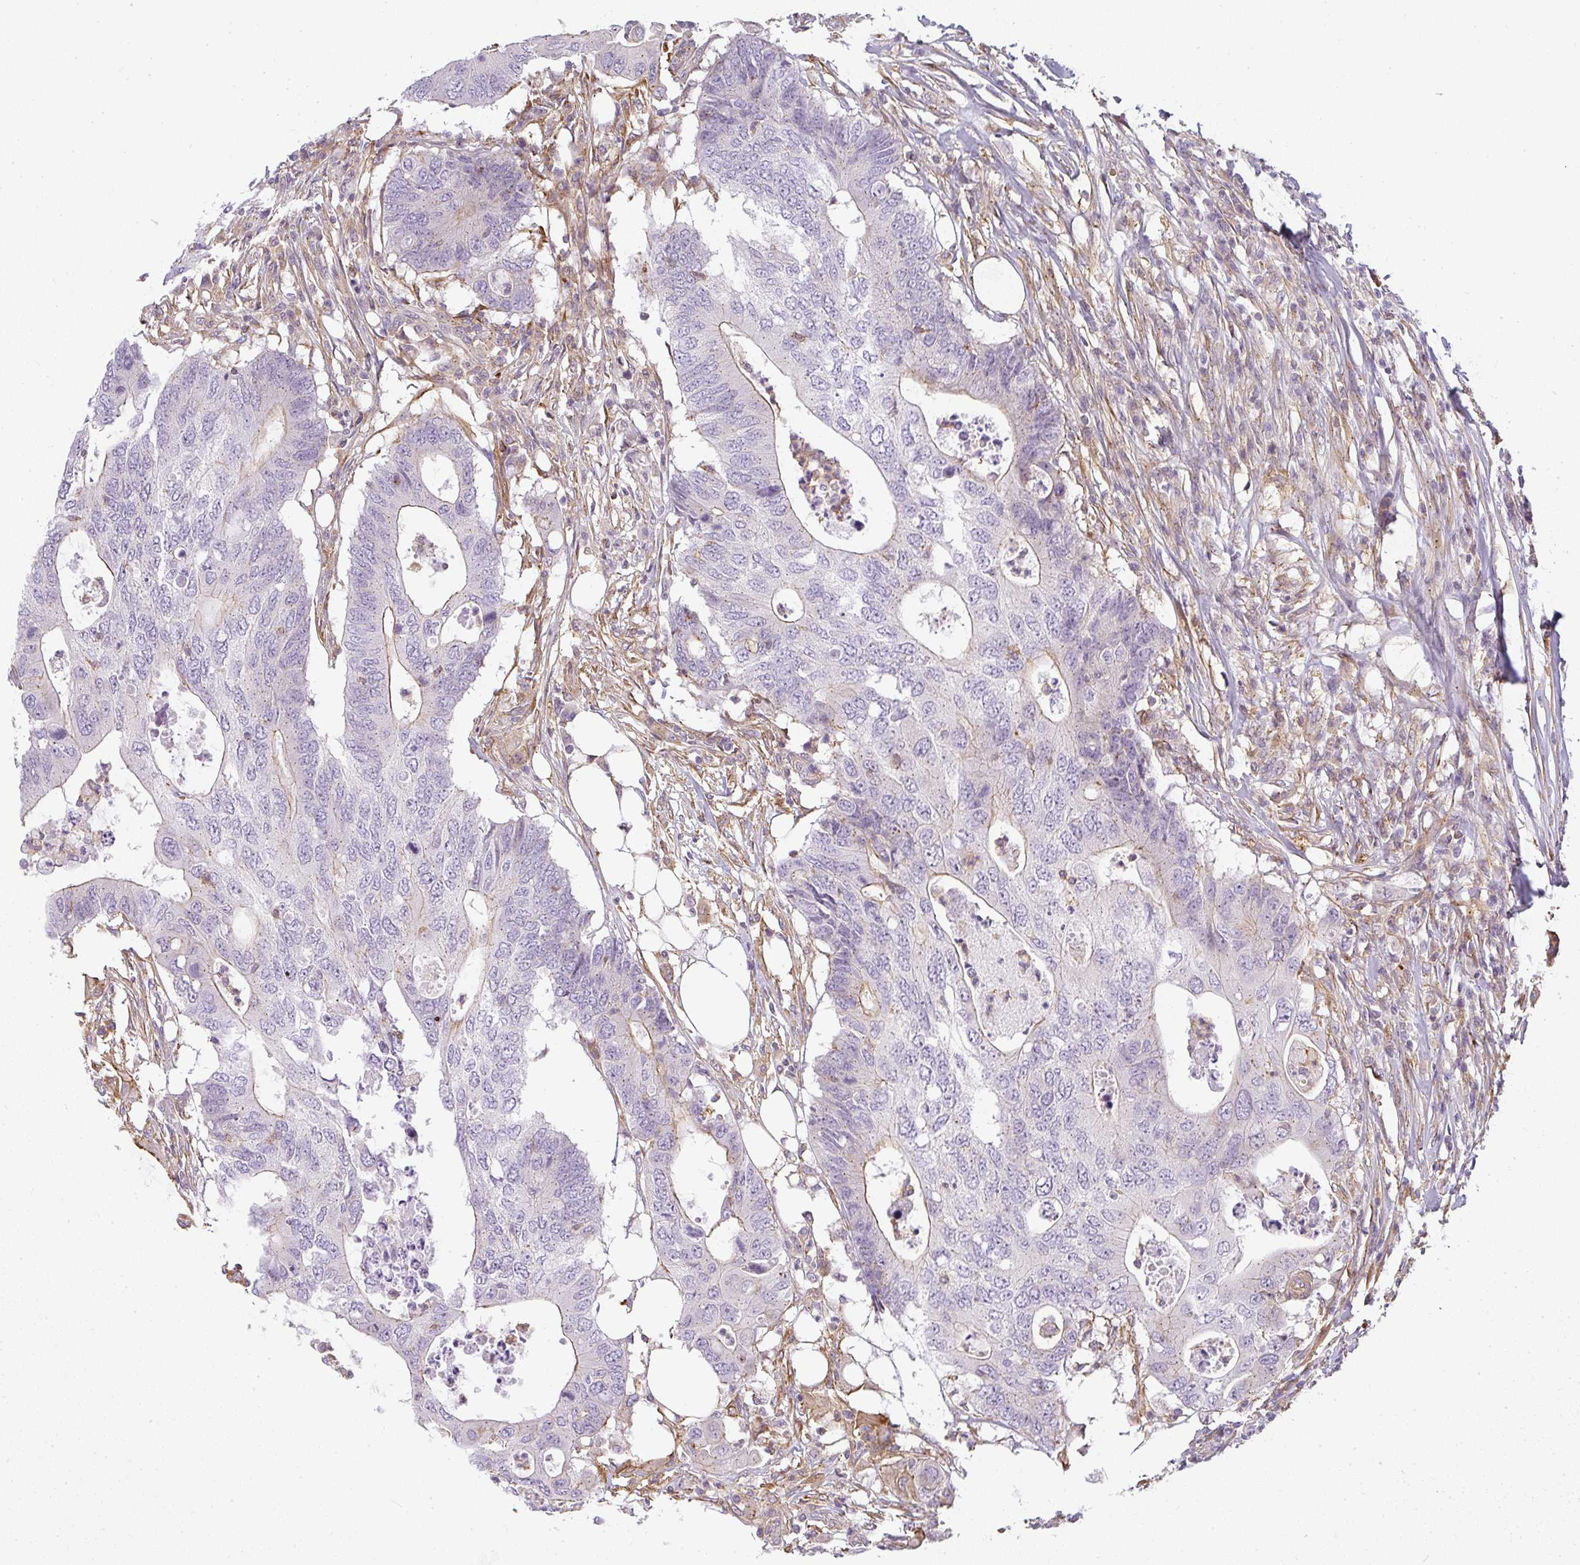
{"staining": {"intensity": "weak", "quantity": "<25%", "location": "cytoplasmic/membranous"}, "tissue": "colorectal cancer", "cell_type": "Tumor cells", "image_type": "cancer", "snomed": [{"axis": "morphology", "description": "Adenocarcinoma, NOS"}, {"axis": "topography", "description": "Colon"}], "caption": "Immunohistochemistry histopathology image of neoplastic tissue: human colorectal cancer stained with DAB (3,3'-diaminobenzidine) exhibits no significant protein staining in tumor cells.", "gene": "SULF1", "patient": {"sex": "male", "age": 71}}